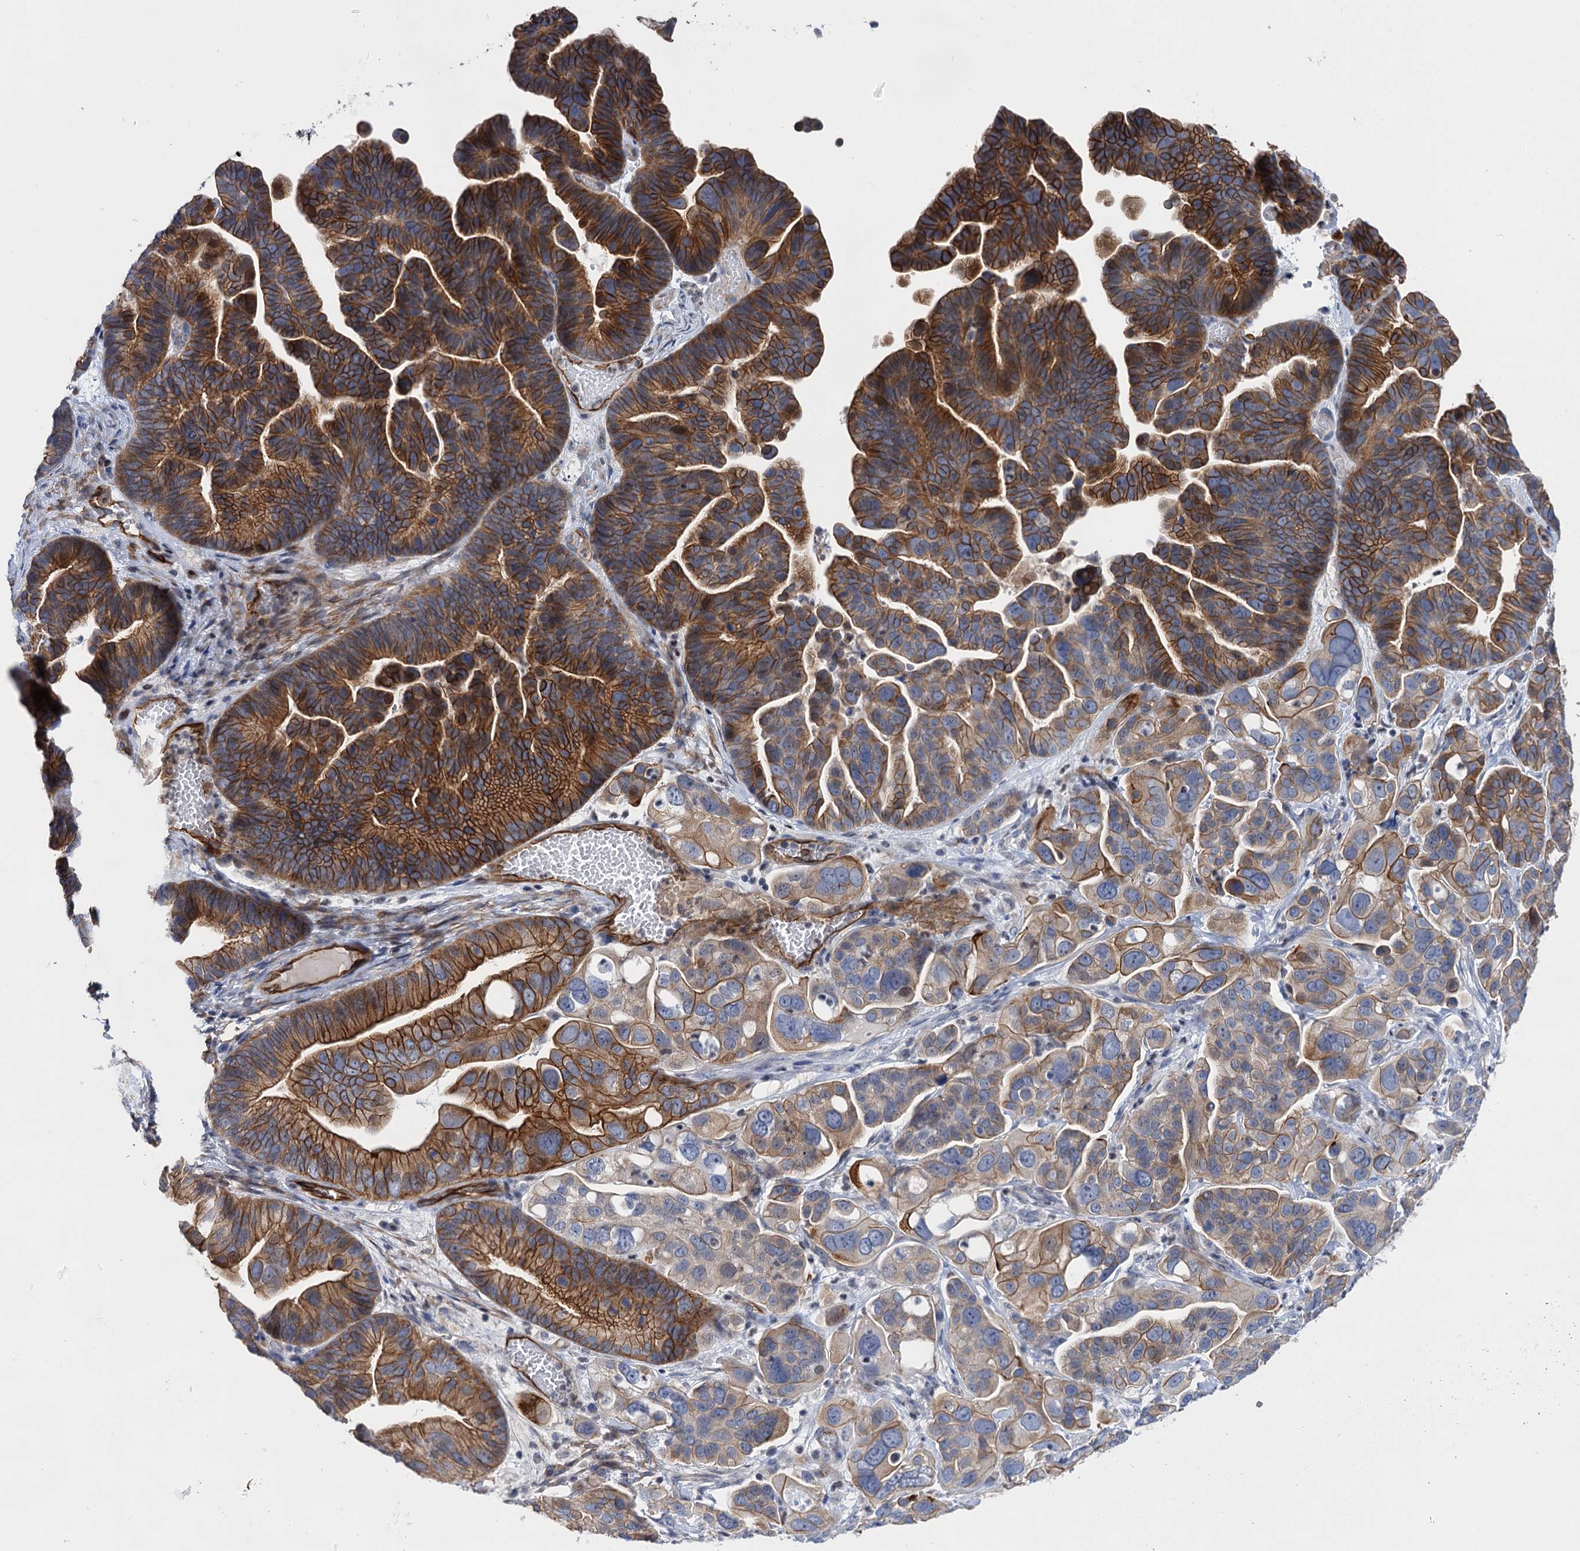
{"staining": {"intensity": "strong", "quantity": ">75%", "location": "cytoplasmic/membranous"}, "tissue": "ovarian cancer", "cell_type": "Tumor cells", "image_type": "cancer", "snomed": [{"axis": "morphology", "description": "Cystadenocarcinoma, serous, NOS"}, {"axis": "topography", "description": "Ovary"}], "caption": "Ovarian serous cystadenocarcinoma stained with a brown dye demonstrates strong cytoplasmic/membranous positive staining in about >75% of tumor cells.", "gene": "ABLIM1", "patient": {"sex": "female", "age": 56}}